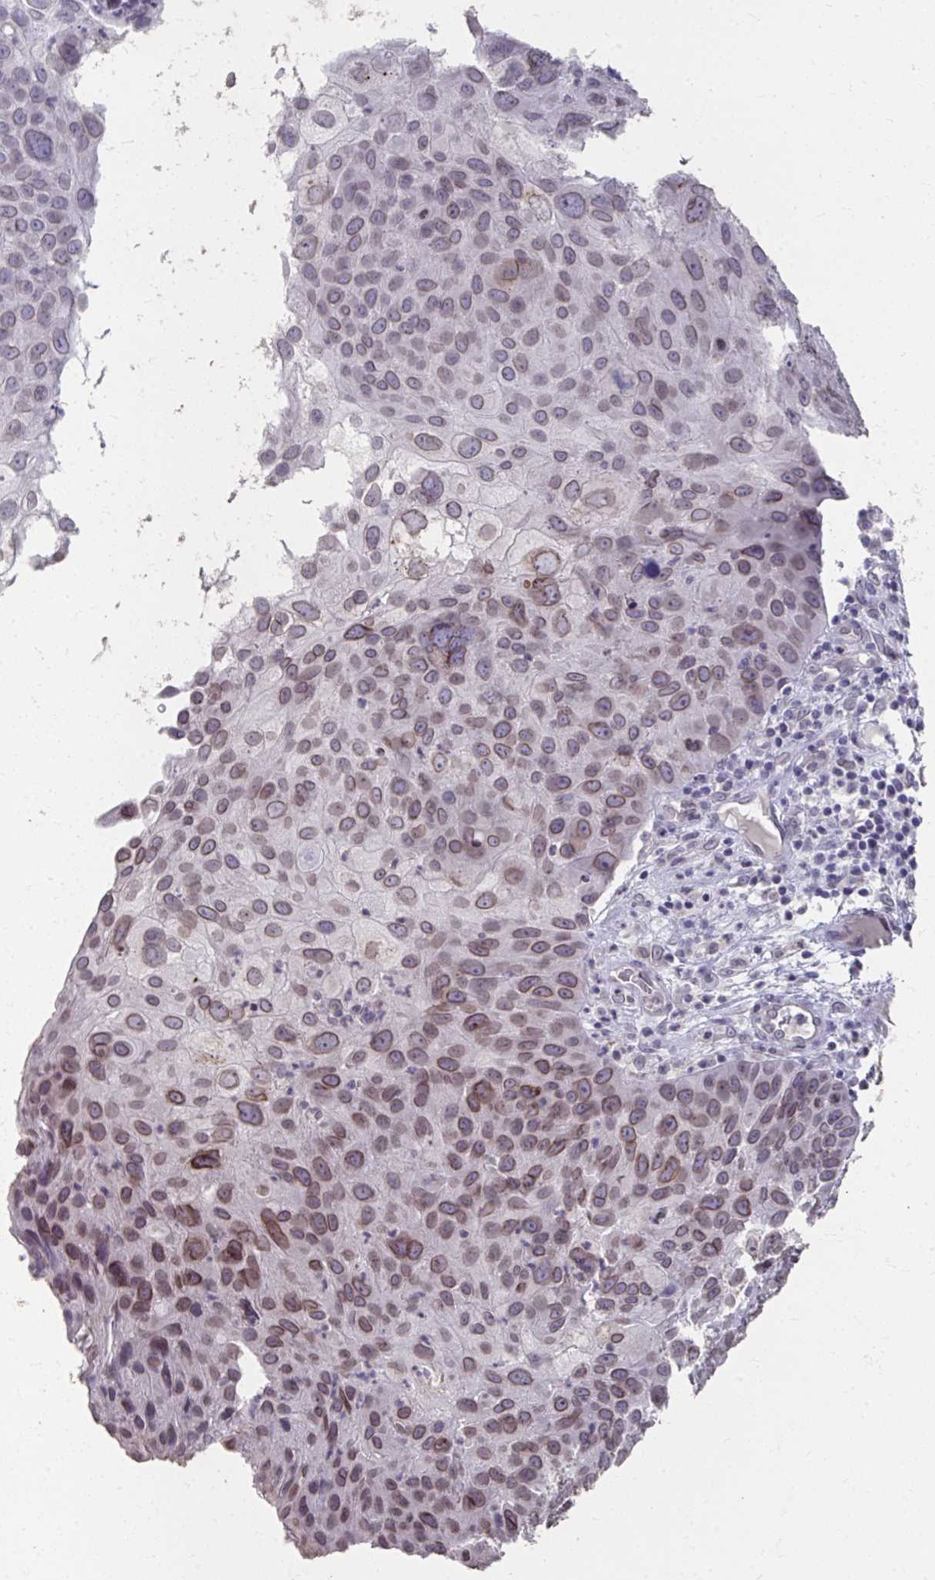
{"staining": {"intensity": "moderate", "quantity": "25%-75%", "location": "cytoplasmic/membranous,nuclear"}, "tissue": "skin cancer", "cell_type": "Tumor cells", "image_type": "cancer", "snomed": [{"axis": "morphology", "description": "Squamous cell carcinoma, NOS"}, {"axis": "topography", "description": "Skin"}], "caption": "Tumor cells reveal medium levels of moderate cytoplasmic/membranous and nuclear positivity in about 25%-75% of cells in human skin cancer.", "gene": "NUP133", "patient": {"sex": "male", "age": 87}}